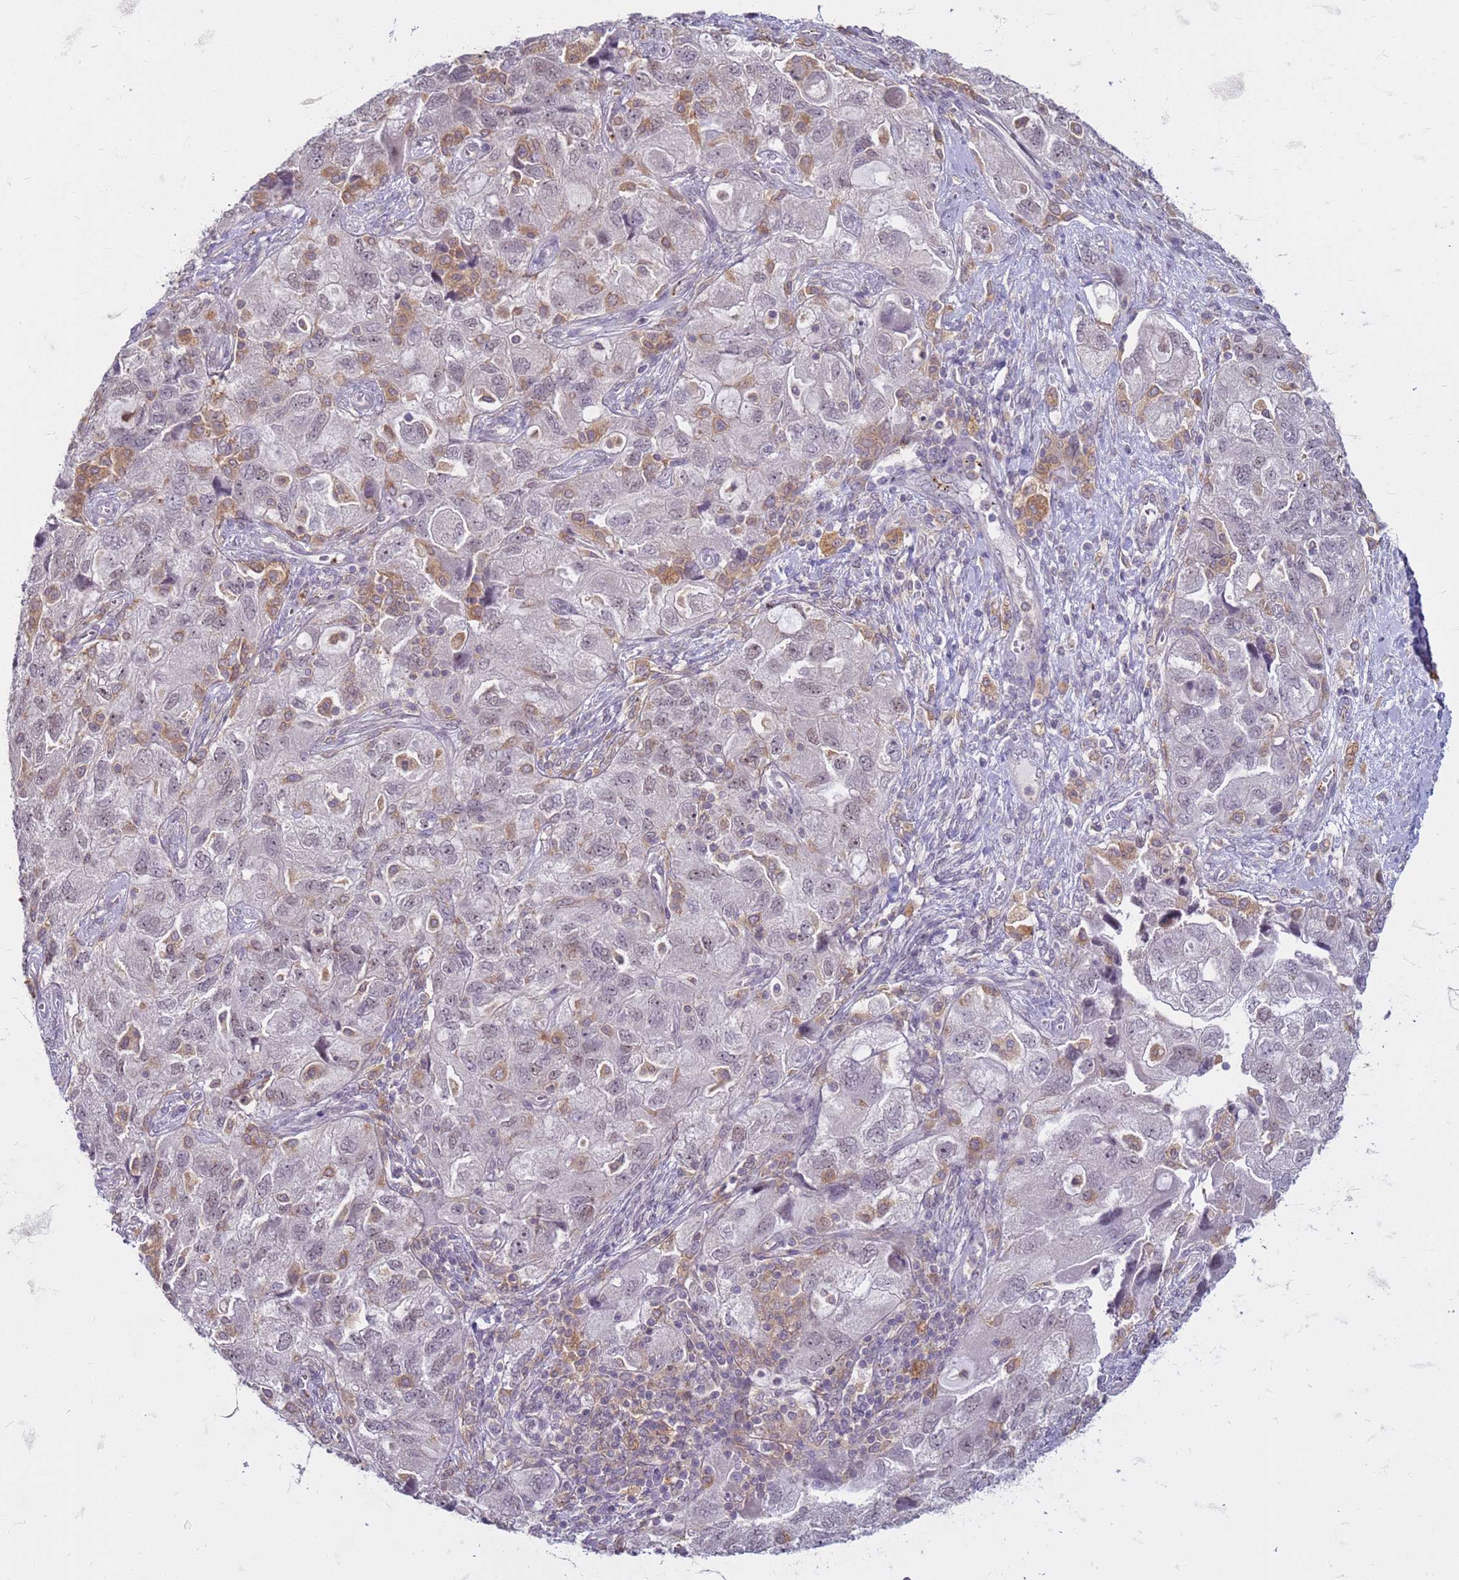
{"staining": {"intensity": "negative", "quantity": "none", "location": "none"}, "tissue": "ovarian cancer", "cell_type": "Tumor cells", "image_type": "cancer", "snomed": [{"axis": "morphology", "description": "Carcinoma, NOS"}, {"axis": "morphology", "description": "Cystadenocarcinoma, serous, NOS"}, {"axis": "topography", "description": "Ovary"}], "caption": "The micrograph displays no staining of tumor cells in serous cystadenocarcinoma (ovarian). (Stains: DAB IHC with hematoxylin counter stain, Microscopy: brightfield microscopy at high magnification).", "gene": "SLC15A3", "patient": {"sex": "female", "age": 69}}